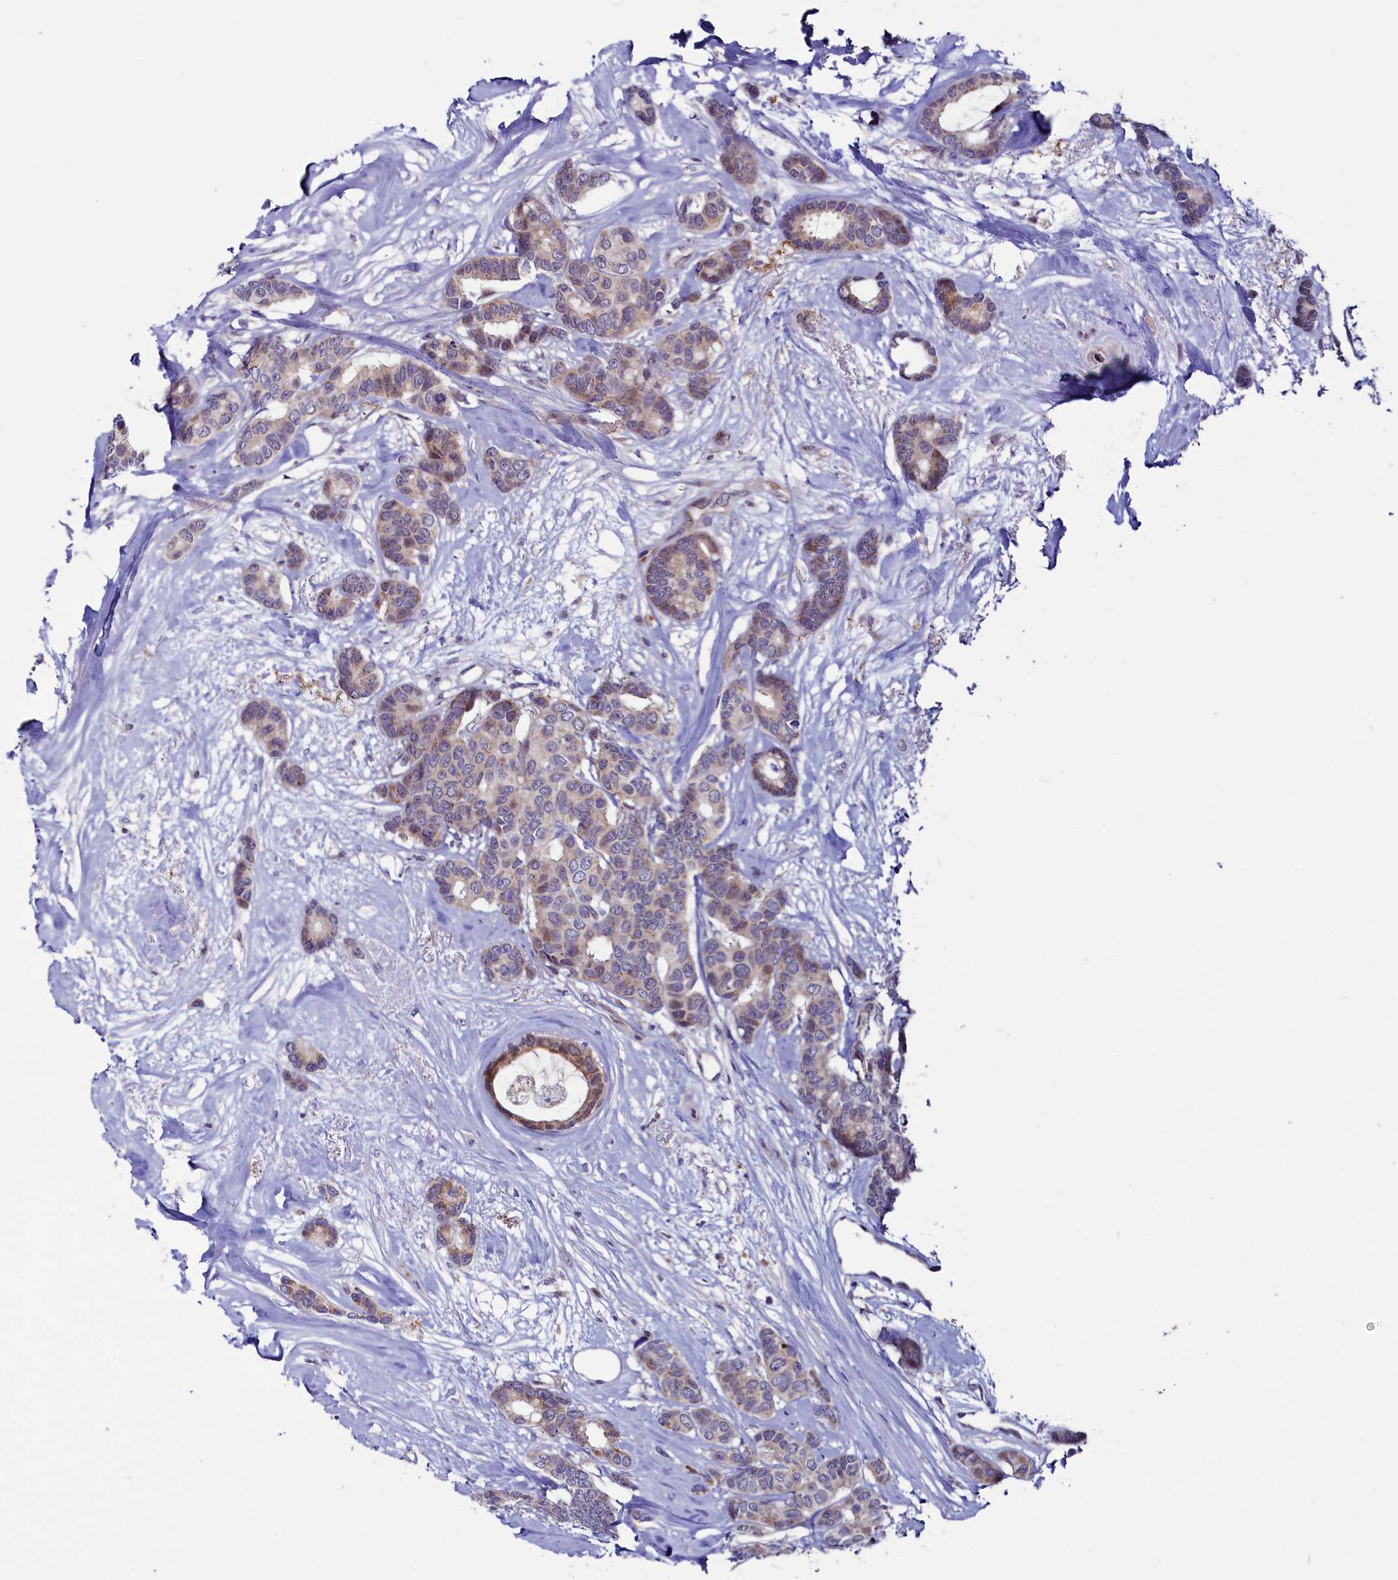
{"staining": {"intensity": "weak", "quantity": ">75%", "location": "cytoplasmic/membranous"}, "tissue": "breast cancer", "cell_type": "Tumor cells", "image_type": "cancer", "snomed": [{"axis": "morphology", "description": "Duct carcinoma"}, {"axis": "topography", "description": "Breast"}], "caption": "Immunohistochemistry of human breast infiltrating ductal carcinoma demonstrates low levels of weak cytoplasmic/membranous positivity in approximately >75% of tumor cells. (DAB = brown stain, brightfield microscopy at high magnification).", "gene": "CIAPIN1", "patient": {"sex": "female", "age": 87}}